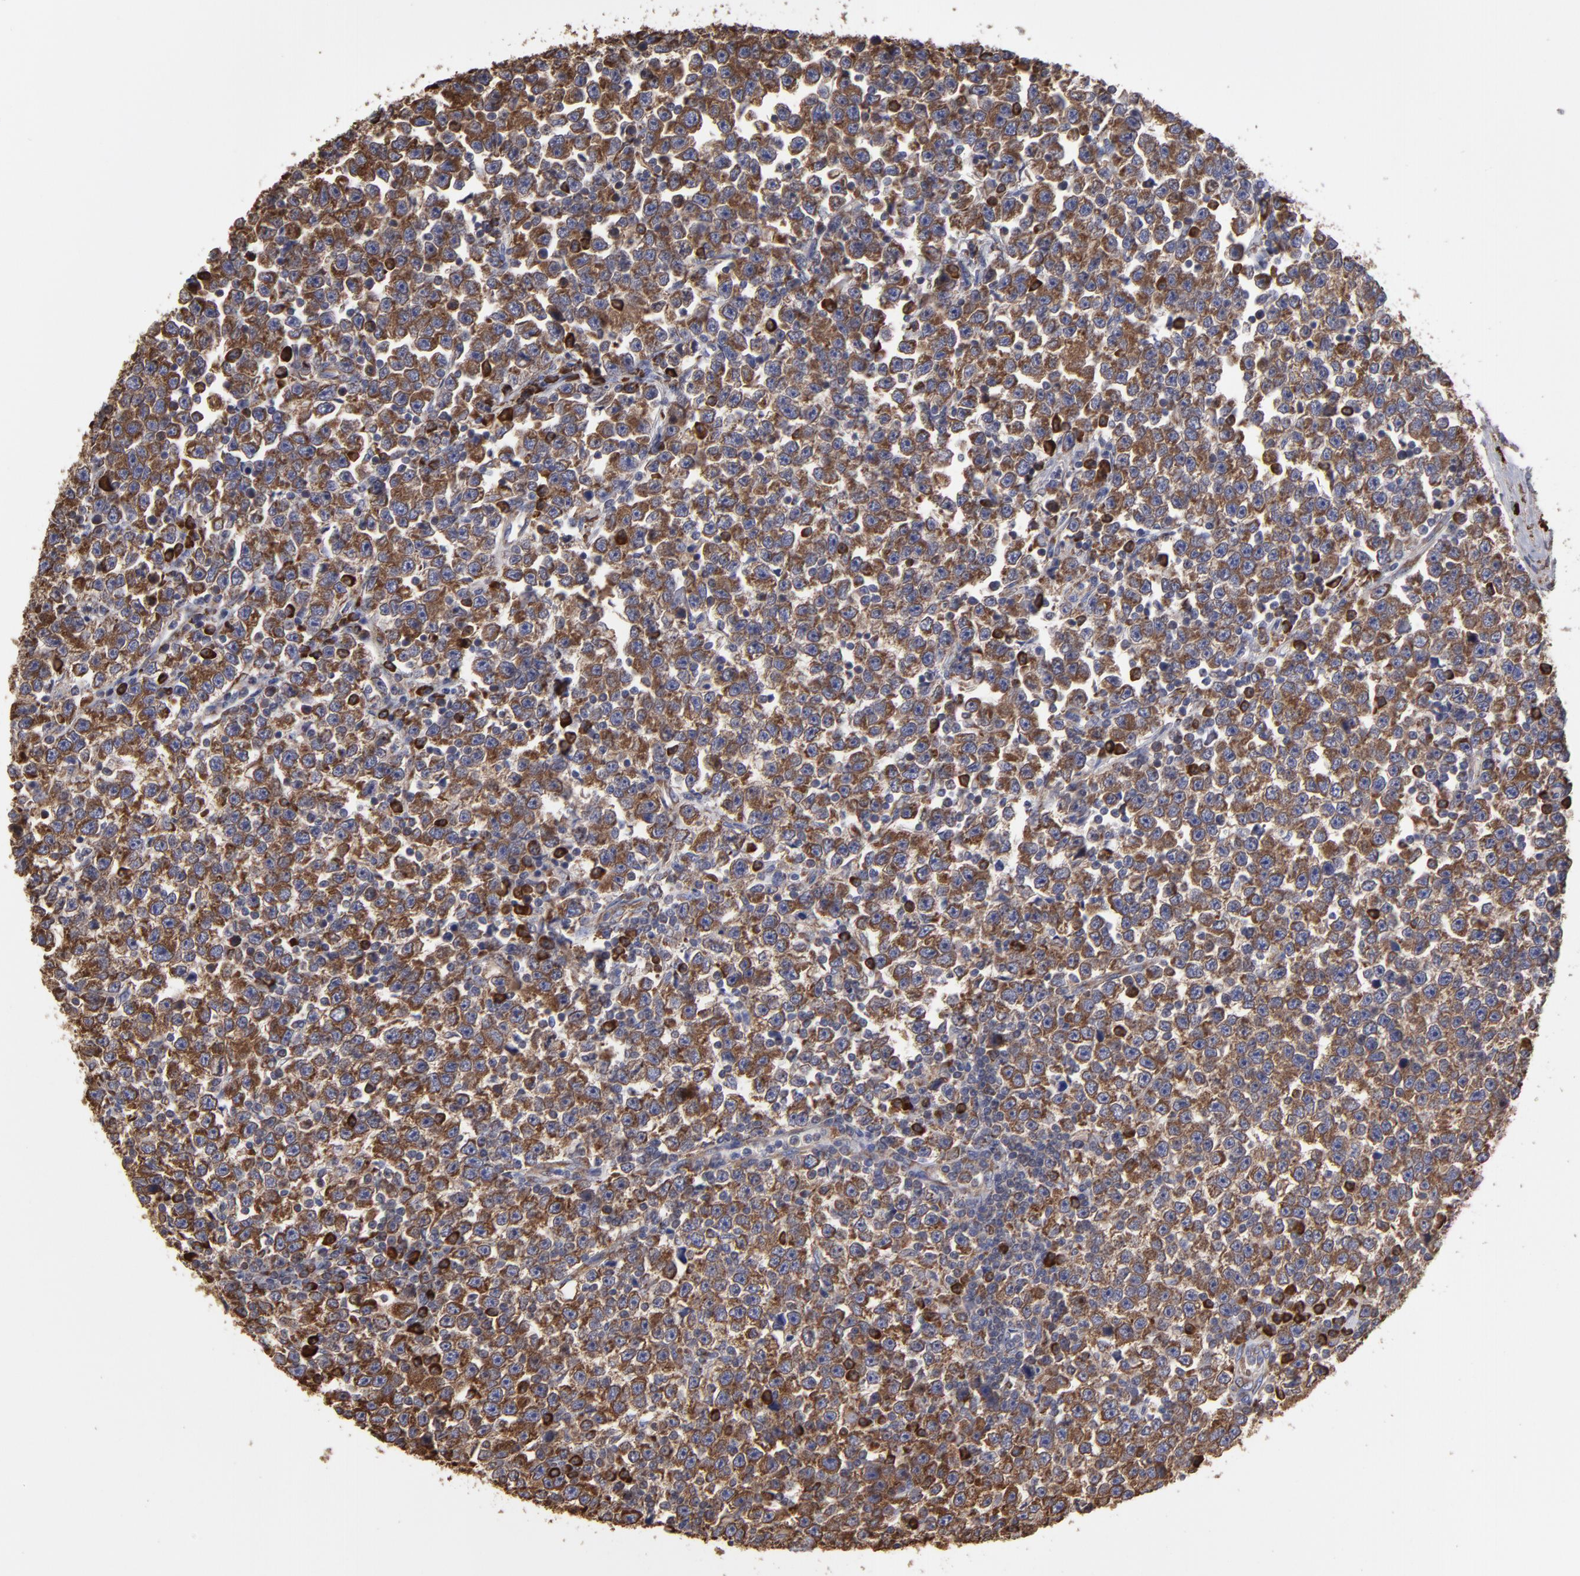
{"staining": {"intensity": "strong", "quantity": ">75%", "location": "cytoplasmic/membranous"}, "tissue": "testis cancer", "cell_type": "Tumor cells", "image_type": "cancer", "snomed": [{"axis": "morphology", "description": "Seminoma, NOS"}, {"axis": "topography", "description": "Testis"}], "caption": "A high amount of strong cytoplasmic/membranous positivity is seen in about >75% of tumor cells in testis cancer tissue.", "gene": "SND1", "patient": {"sex": "male", "age": 43}}